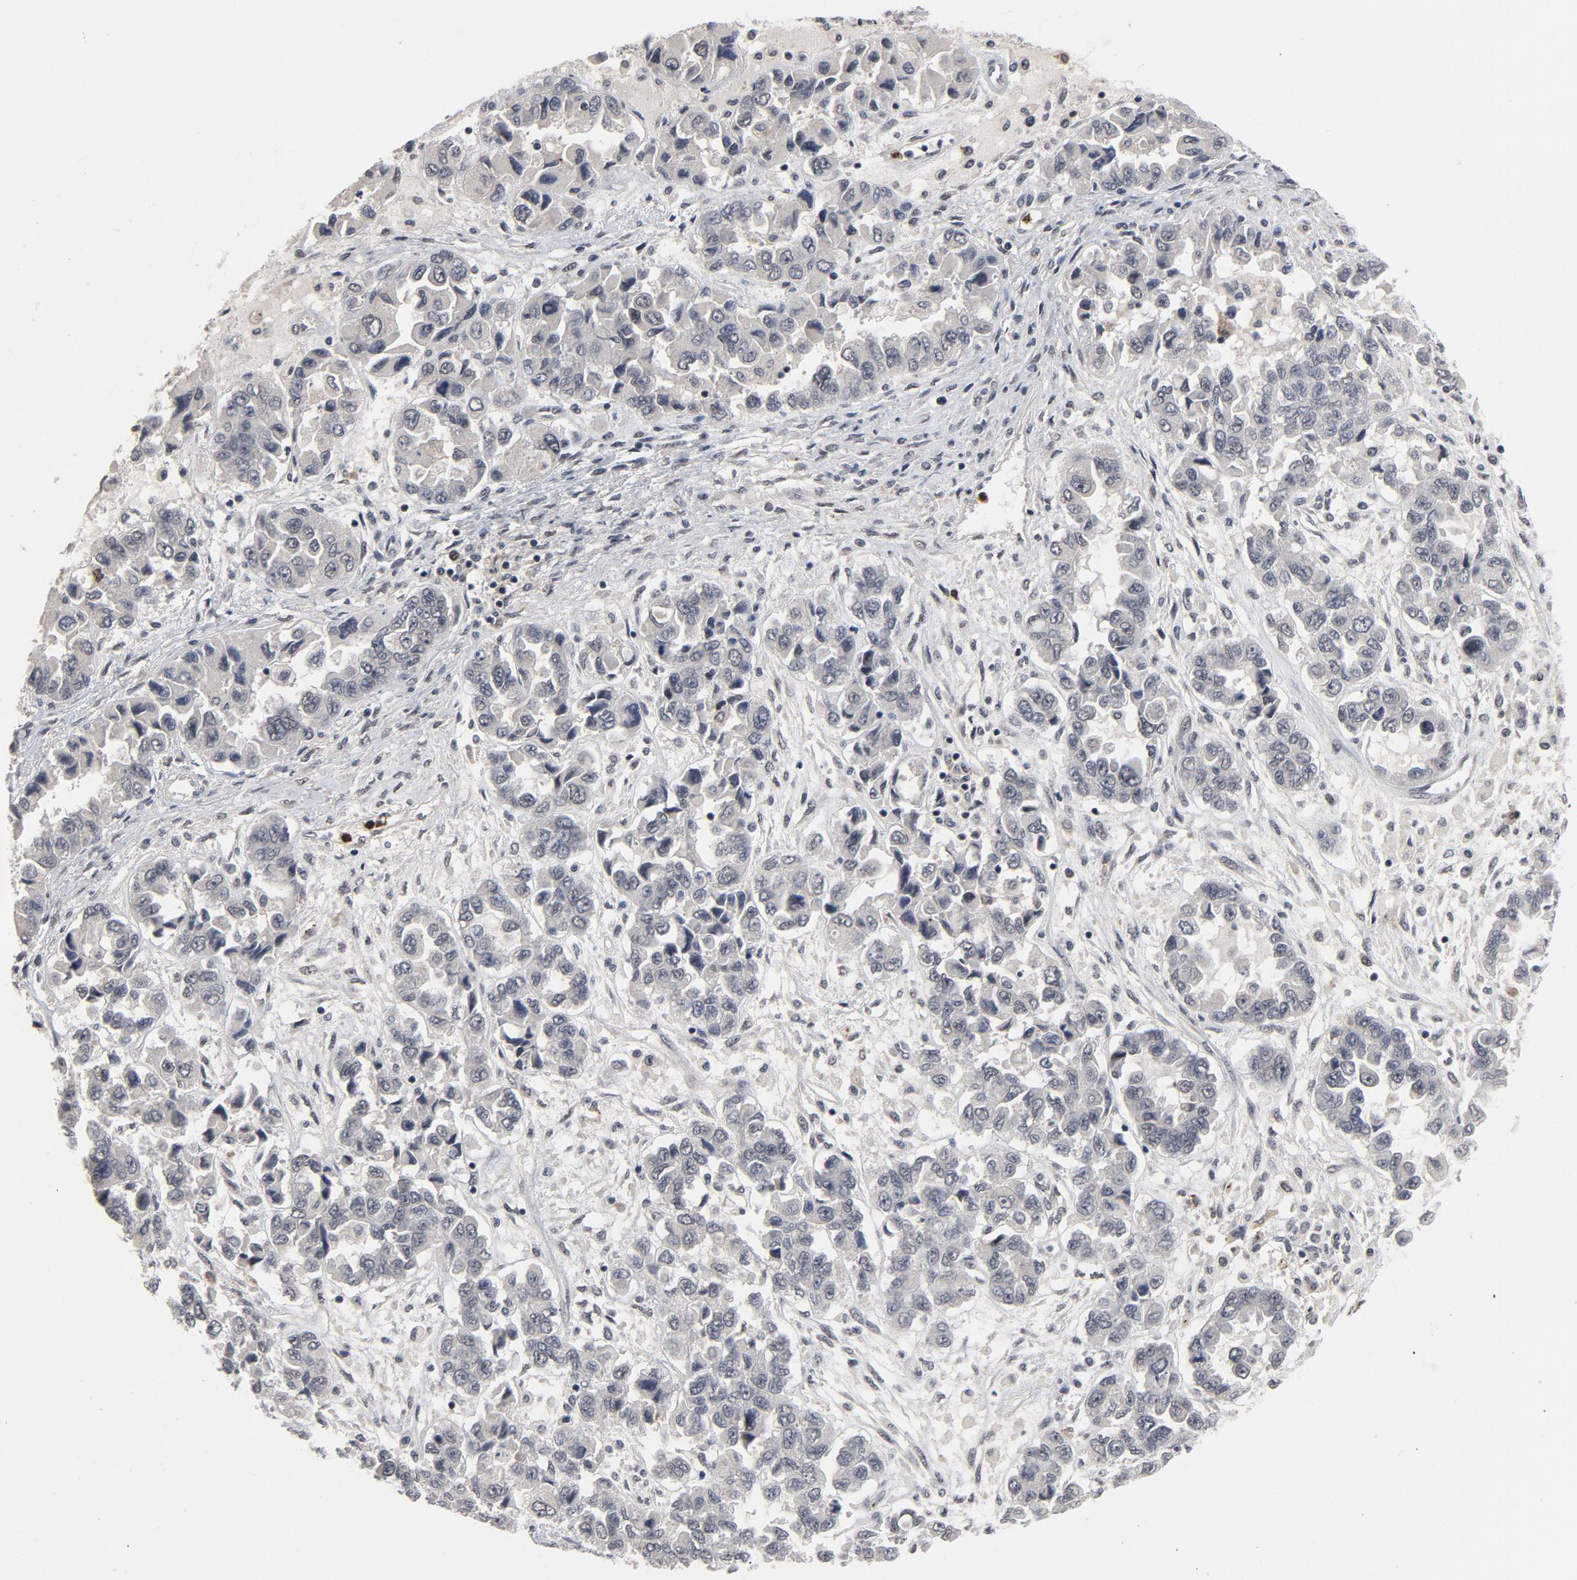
{"staining": {"intensity": "negative", "quantity": "none", "location": "none"}, "tissue": "ovarian cancer", "cell_type": "Tumor cells", "image_type": "cancer", "snomed": [{"axis": "morphology", "description": "Cystadenocarcinoma, serous, NOS"}, {"axis": "topography", "description": "Ovary"}], "caption": "A photomicrograph of human ovarian cancer (serous cystadenocarcinoma) is negative for staining in tumor cells.", "gene": "RTL5", "patient": {"sex": "female", "age": 84}}